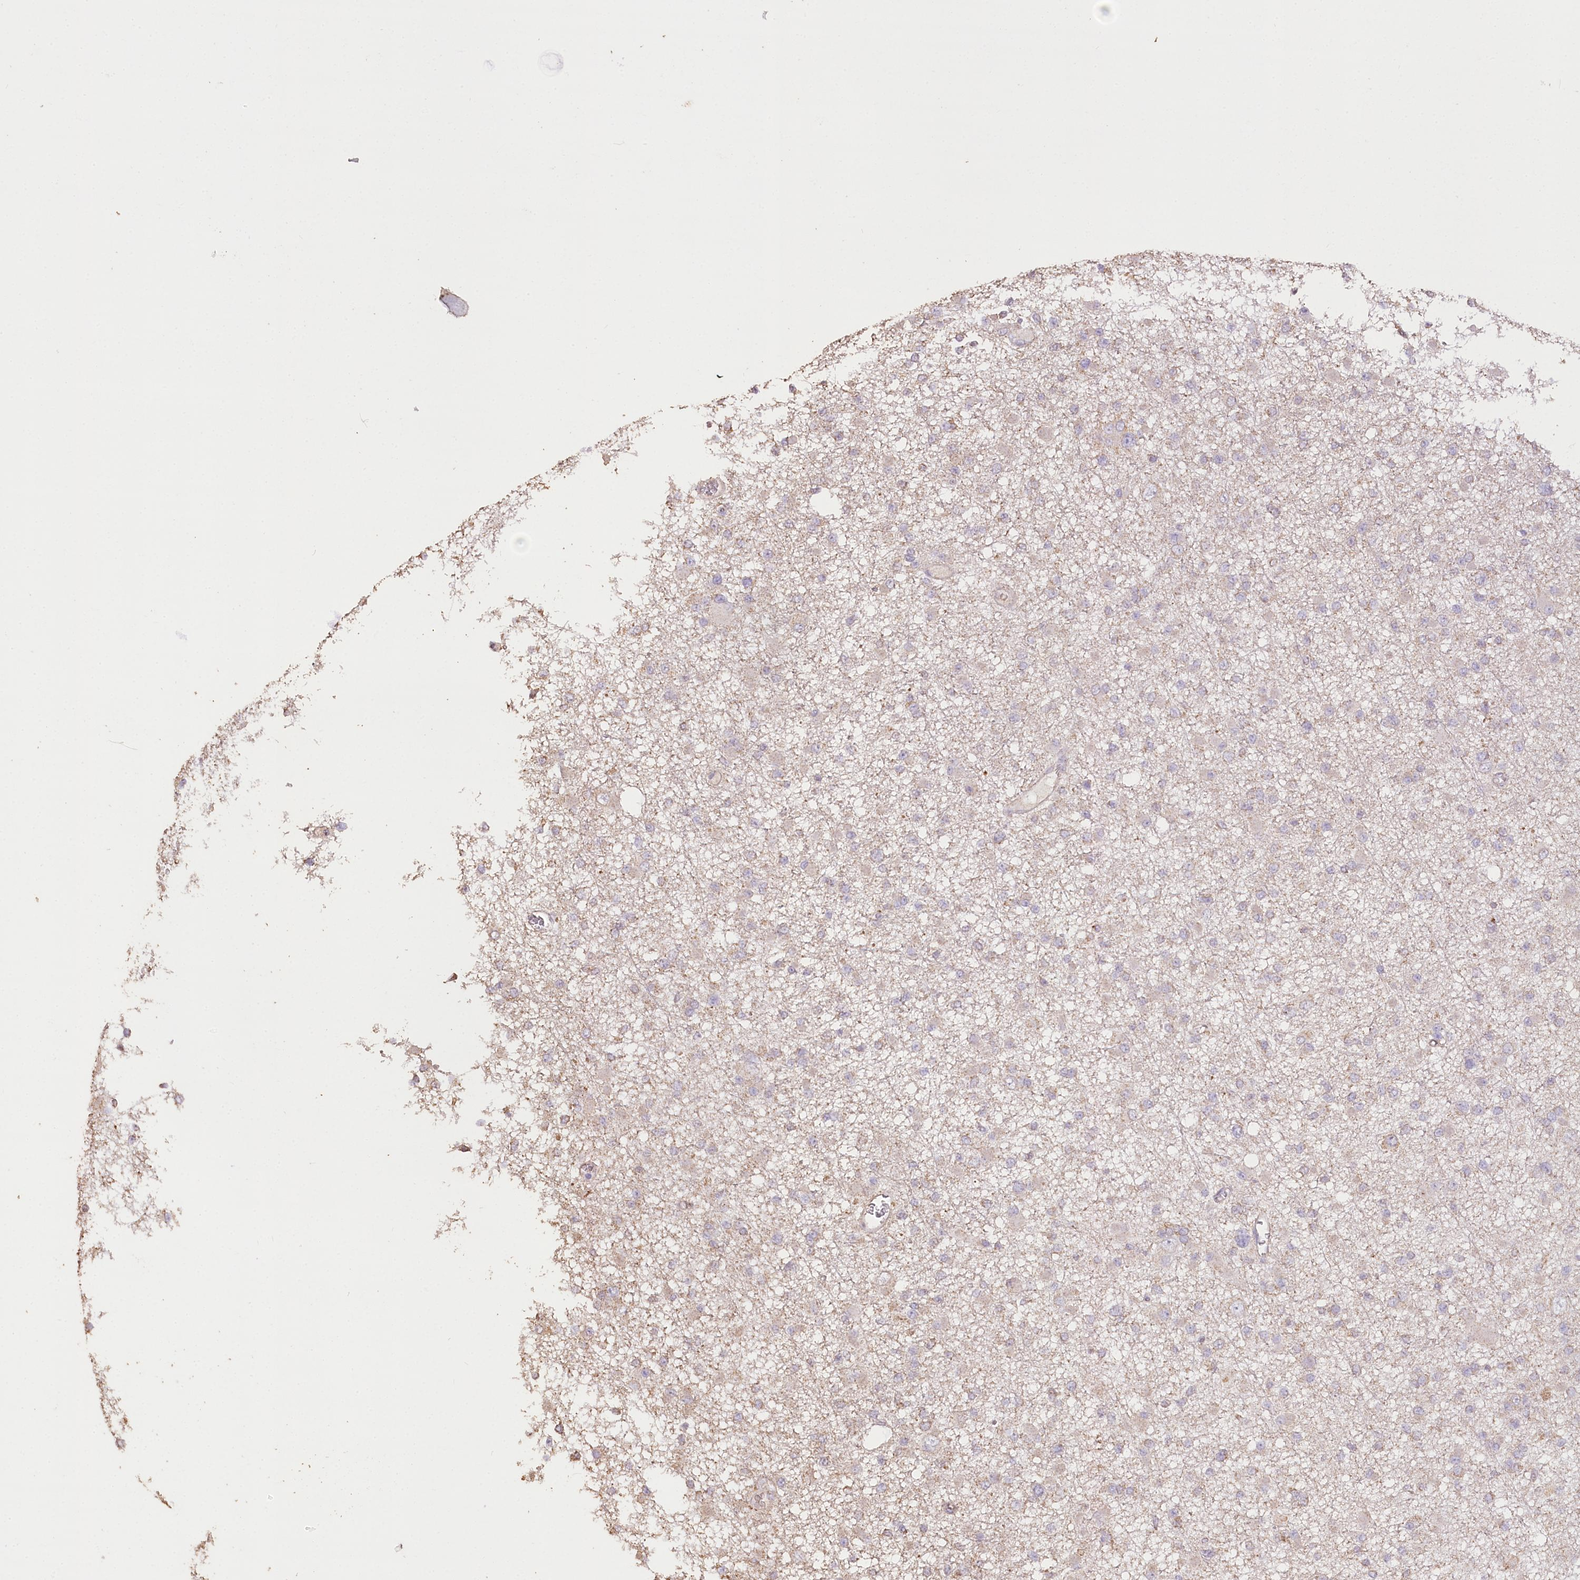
{"staining": {"intensity": "negative", "quantity": "none", "location": "none"}, "tissue": "glioma", "cell_type": "Tumor cells", "image_type": "cancer", "snomed": [{"axis": "morphology", "description": "Glioma, malignant, Low grade"}, {"axis": "topography", "description": "Brain"}], "caption": "Image shows no protein expression in tumor cells of low-grade glioma (malignant) tissue.", "gene": "IREB2", "patient": {"sex": "female", "age": 22}}